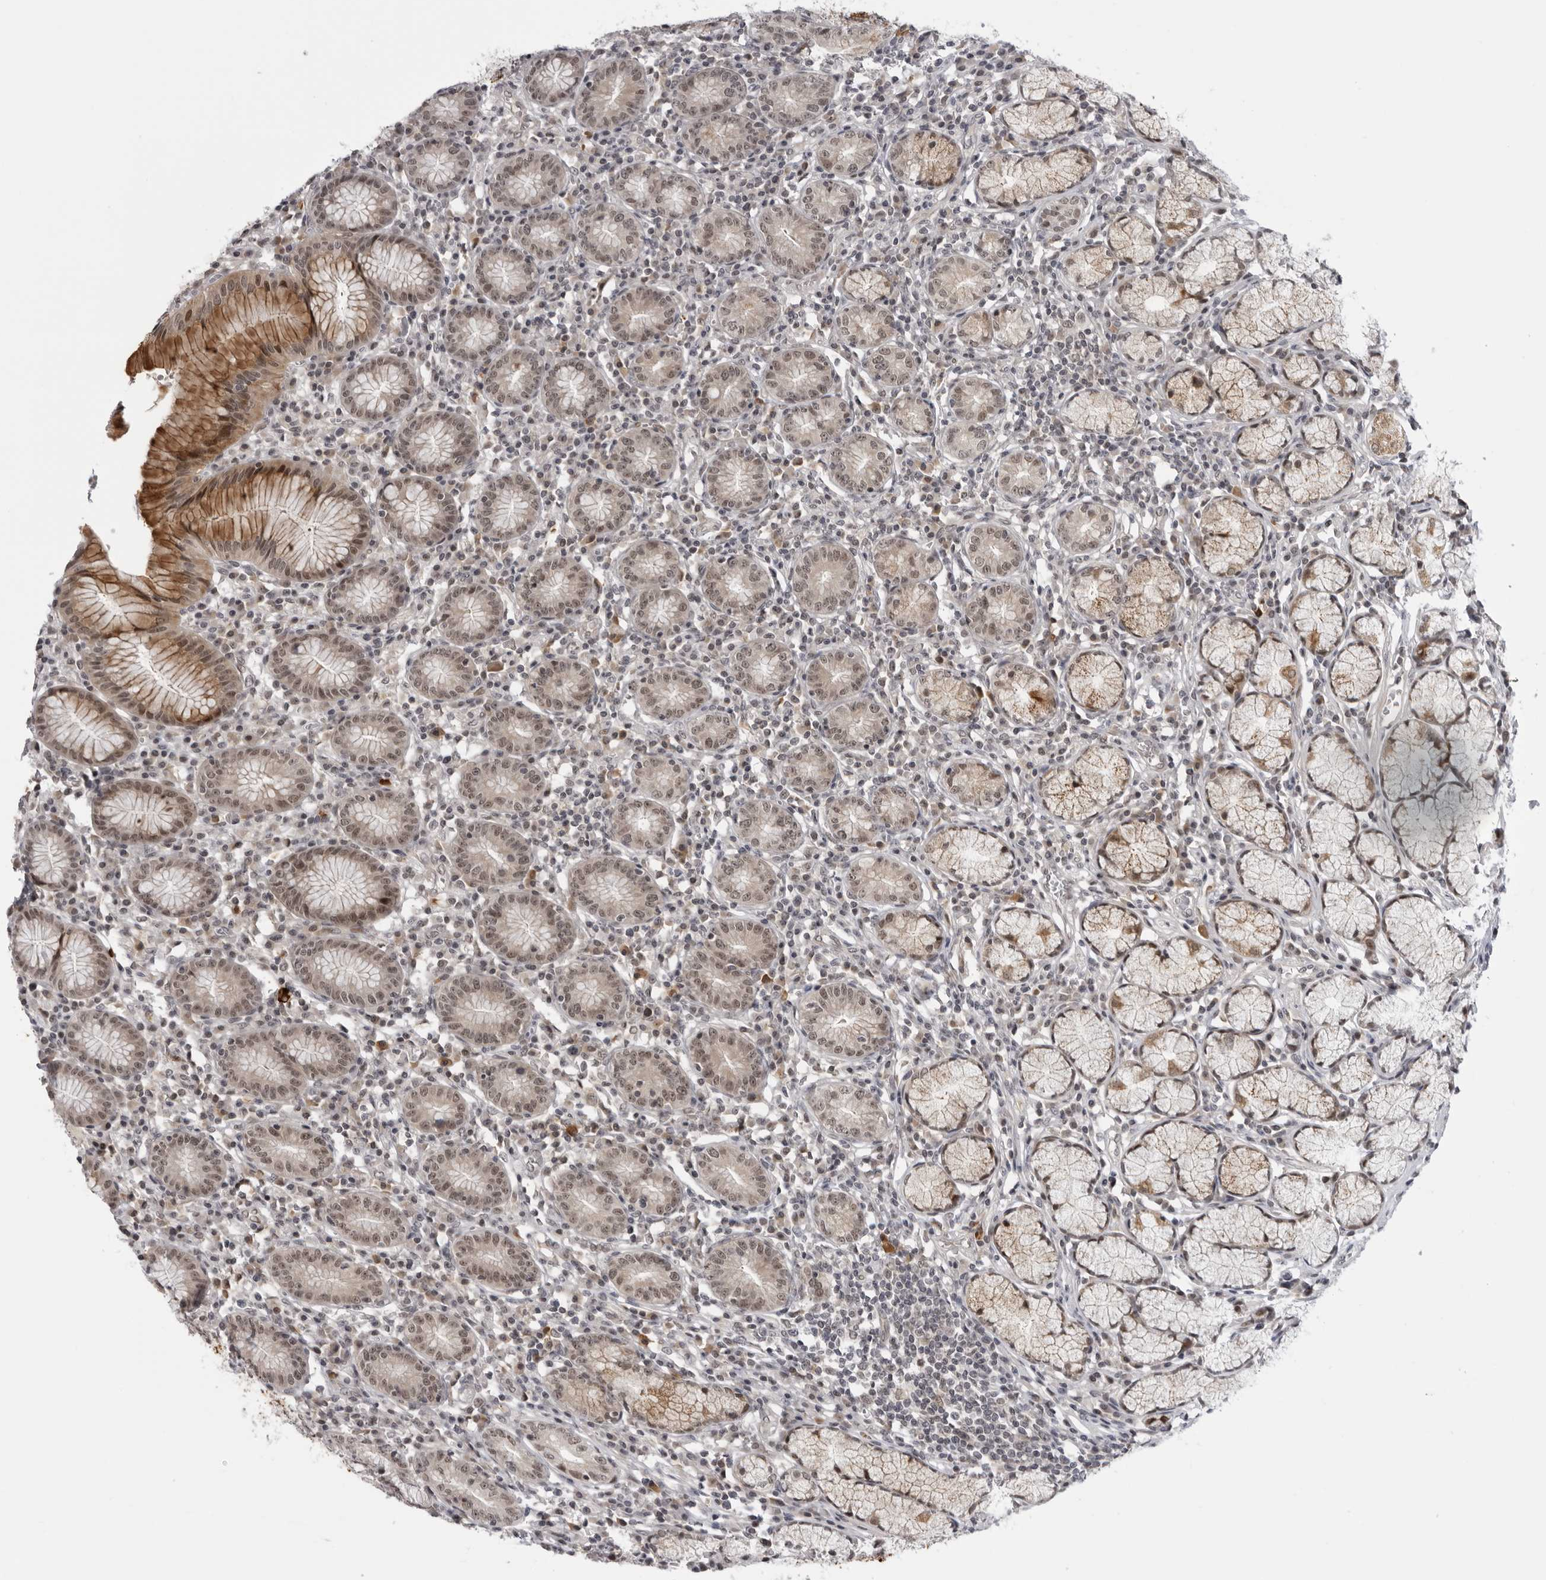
{"staining": {"intensity": "moderate", "quantity": ">75%", "location": "cytoplasmic/membranous,nuclear"}, "tissue": "stomach", "cell_type": "Glandular cells", "image_type": "normal", "snomed": [{"axis": "morphology", "description": "Normal tissue, NOS"}, {"axis": "topography", "description": "Stomach"}], "caption": "This is an image of immunohistochemistry (IHC) staining of unremarkable stomach, which shows moderate staining in the cytoplasmic/membranous,nuclear of glandular cells.", "gene": "ALPK2", "patient": {"sex": "male", "age": 55}}